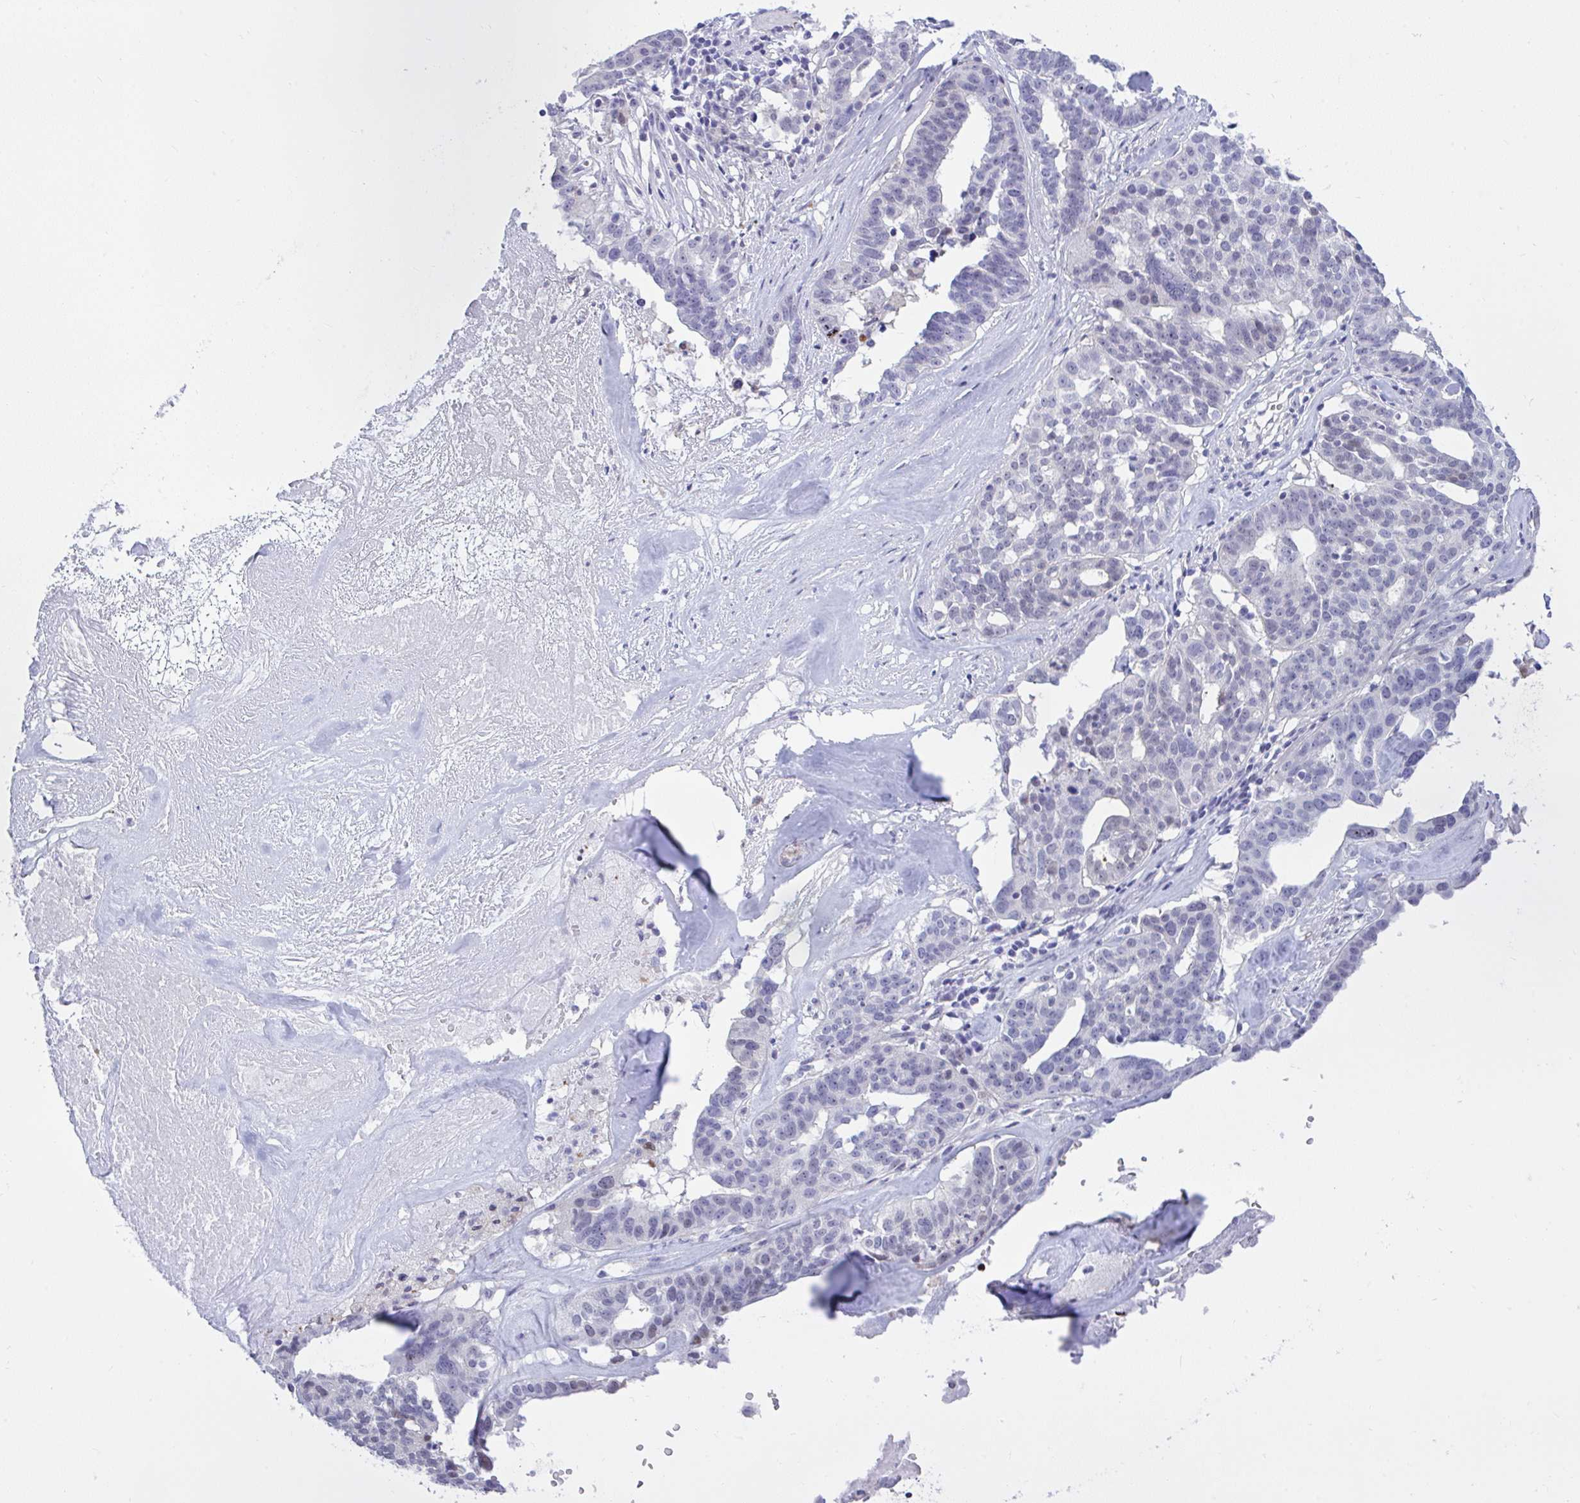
{"staining": {"intensity": "negative", "quantity": "none", "location": "none"}, "tissue": "ovarian cancer", "cell_type": "Tumor cells", "image_type": "cancer", "snomed": [{"axis": "morphology", "description": "Cystadenocarcinoma, serous, NOS"}, {"axis": "topography", "description": "Ovary"}], "caption": "The IHC histopathology image has no significant staining in tumor cells of ovarian cancer (serous cystadenocarcinoma) tissue. (Stains: DAB IHC with hematoxylin counter stain, Microscopy: brightfield microscopy at high magnification).", "gene": "ZNF485", "patient": {"sex": "female", "age": 59}}